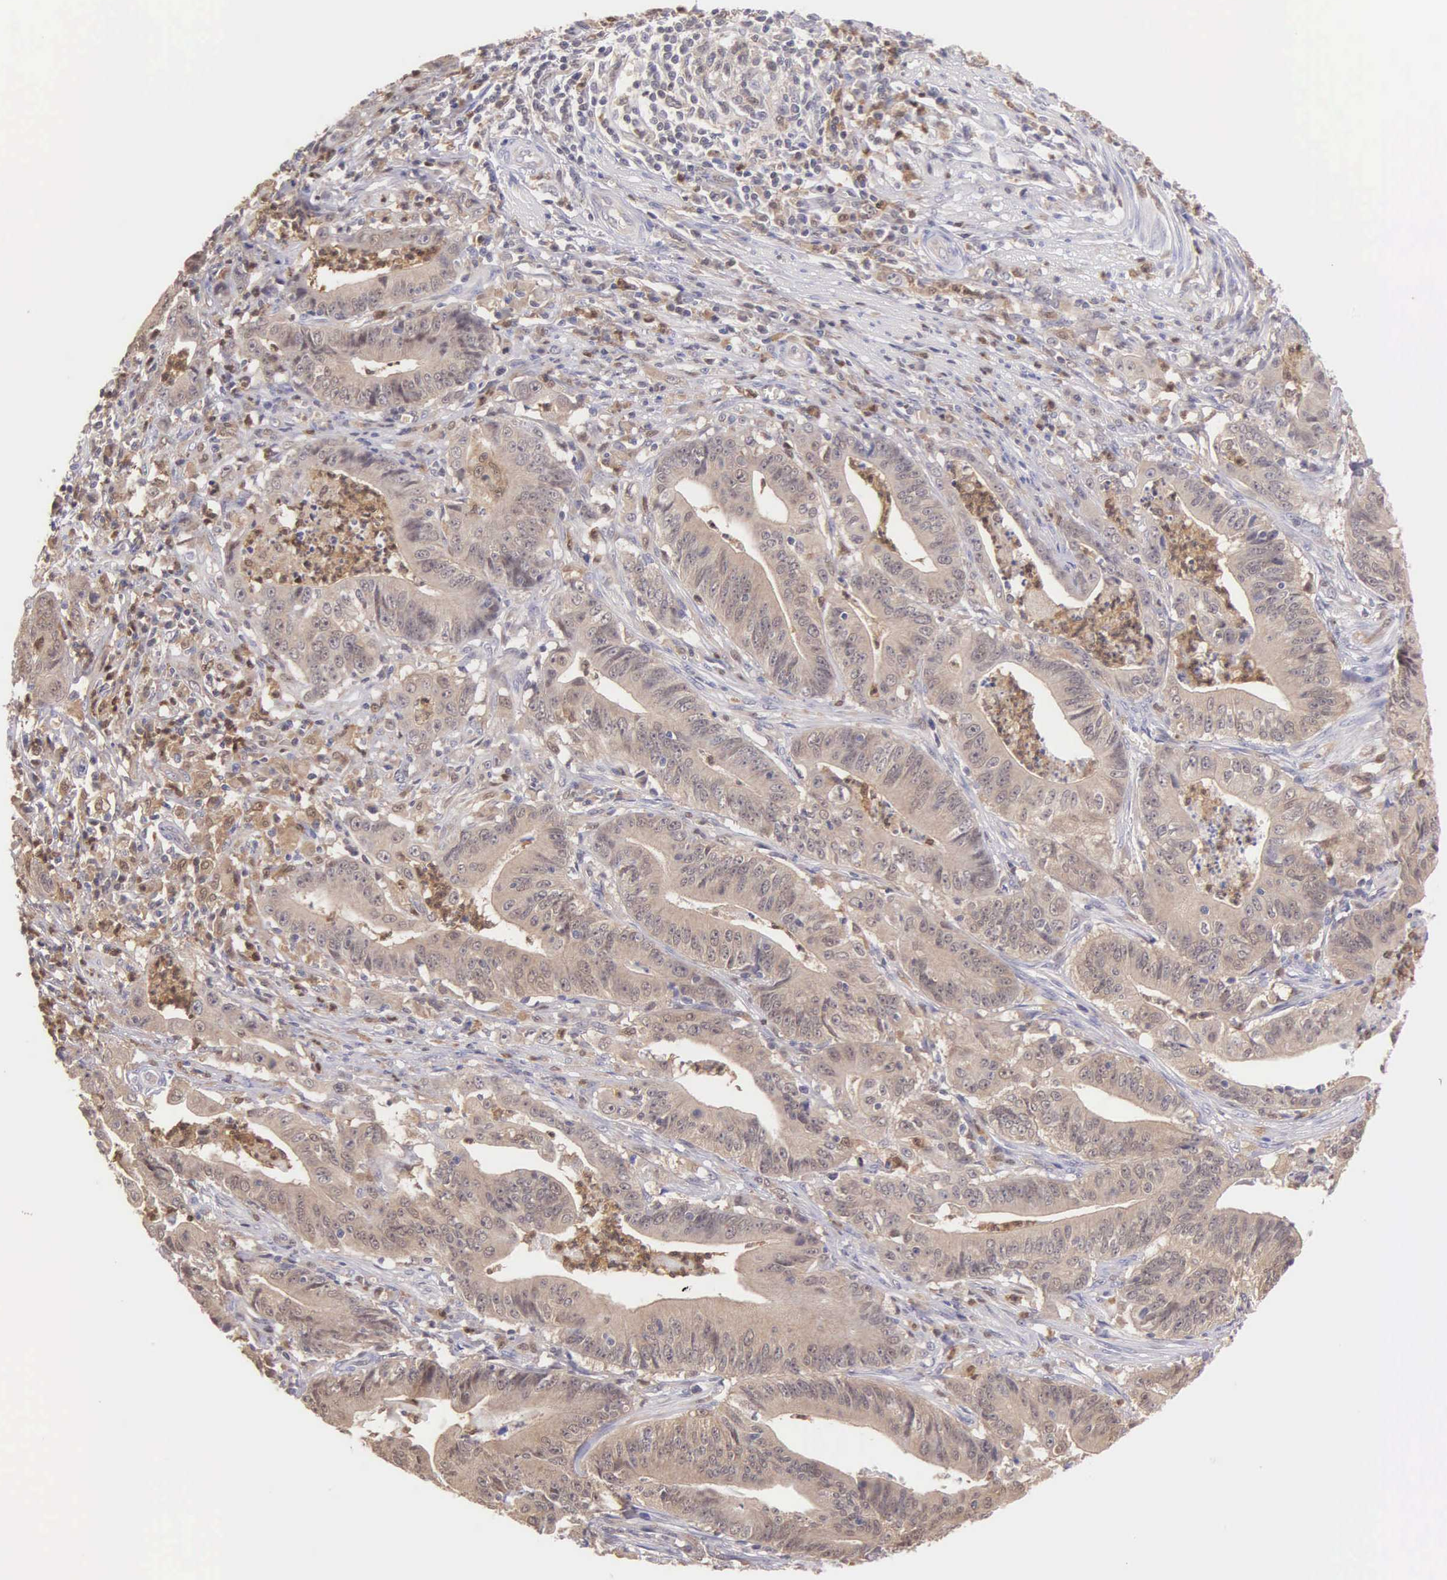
{"staining": {"intensity": "weak", "quantity": ">75%", "location": "cytoplasmic/membranous"}, "tissue": "stomach cancer", "cell_type": "Tumor cells", "image_type": "cancer", "snomed": [{"axis": "morphology", "description": "Adenocarcinoma, NOS"}, {"axis": "topography", "description": "Stomach, lower"}], "caption": "Protein staining of stomach cancer (adenocarcinoma) tissue demonstrates weak cytoplasmic/membranous positivity in about >75% of tumor cells.", "gene": "BID", "patient": {"sex": "female", "age": 86}}